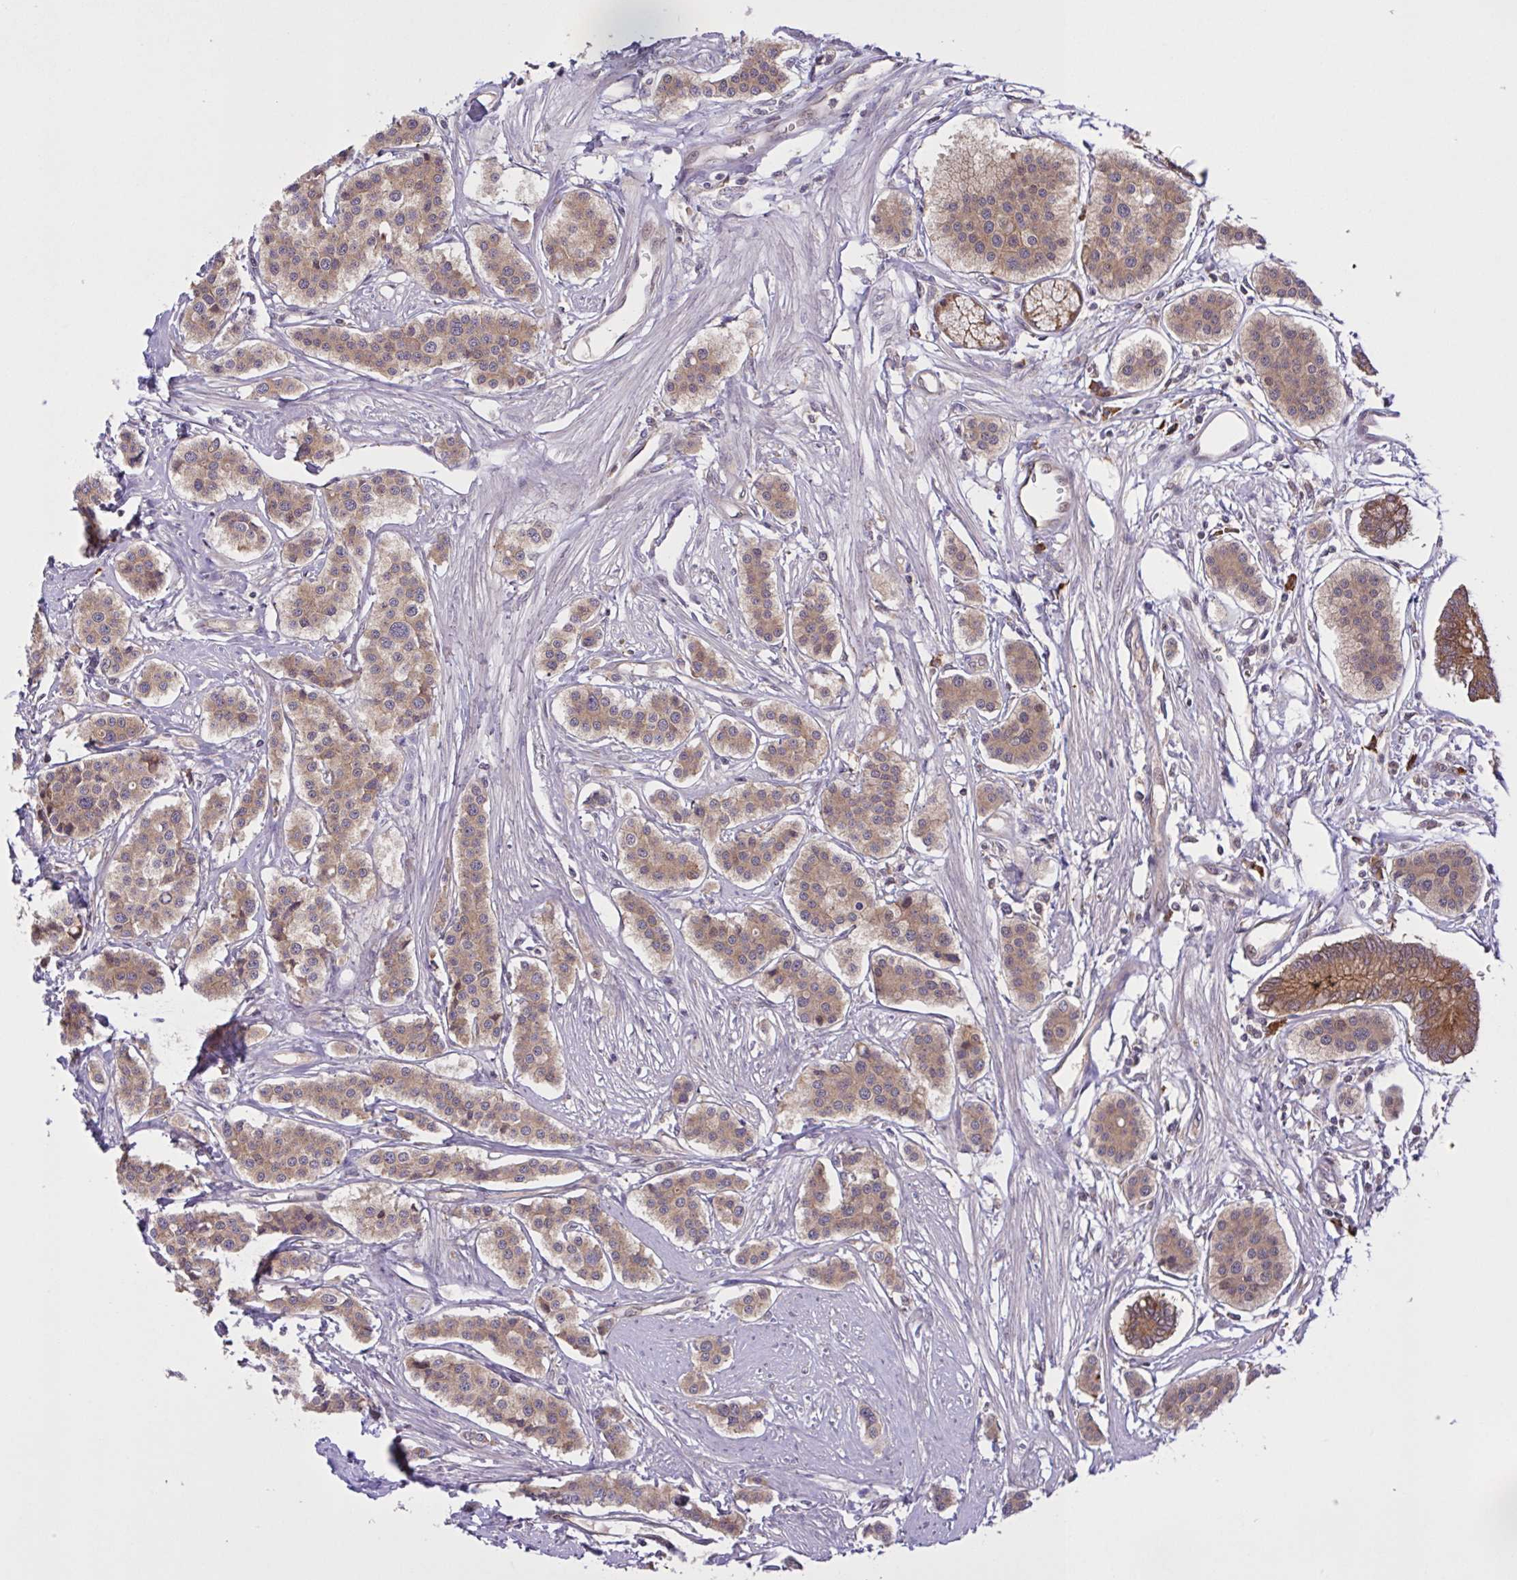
{"staining": {"intensity": "moderate", "quantity": ">75%", "location": "cytoplasmic/membranous"}, "tissue": "carcinoid", "cell_type": "Tumor cells", "image_type": "cancer", "snomed": [{"axis": "morphology", "description": "Carcinoid, malignant, NOS"}, {"axis": "topography", "description": "Small intestine"}], "caption": "The immunohistochemical stain highlights moderate cytoplasmic/membranous staining in tumor cells of malignant carcinoid tissue. Using DAB (brown) and hematoxylin (blue) stains, captured at high magnification using brightfield microscopy.", "gene": "INTS10", "patient": {"sex": "male", "age": 60}}